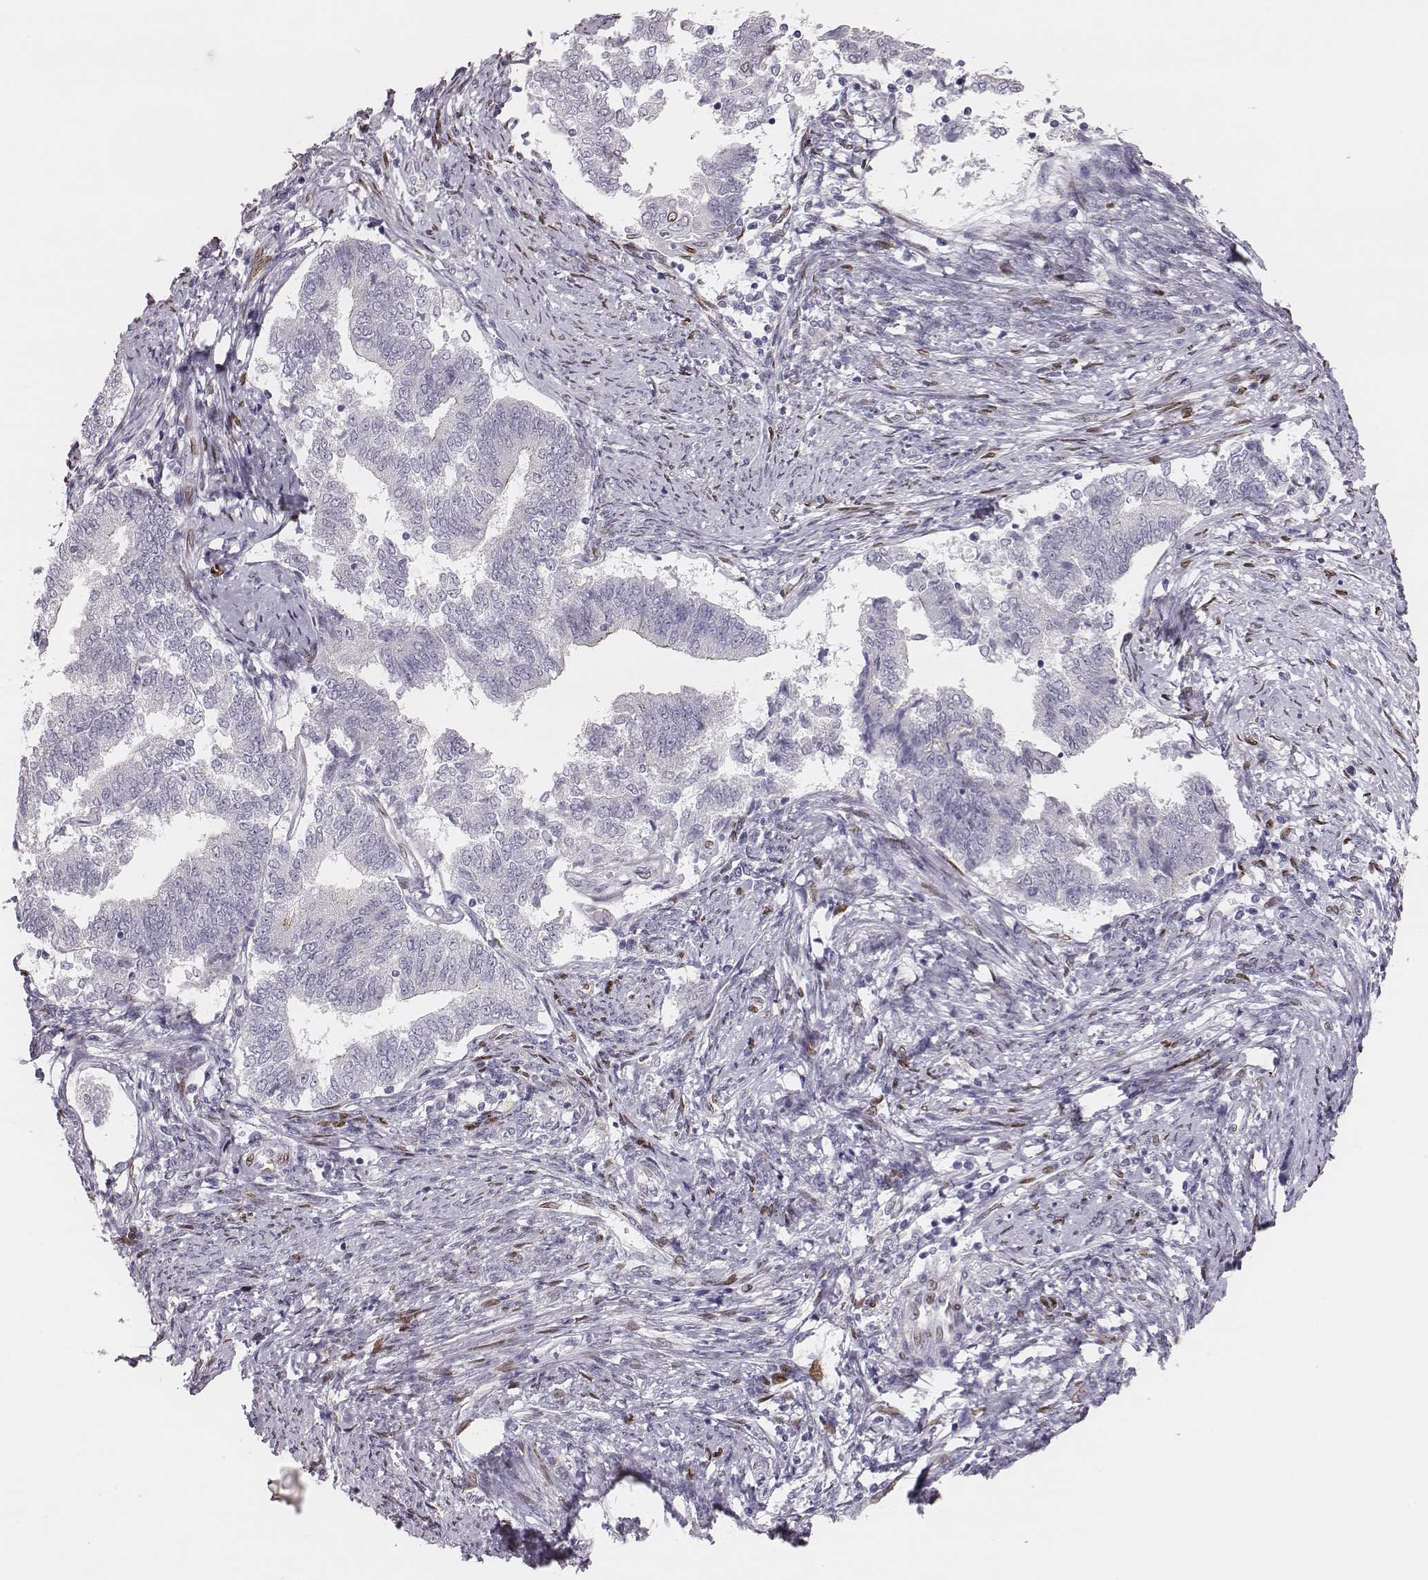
{"staining": {"intensity": "negative", "quantity": "none", "location": "none"}, "tissue": "endometrial cancer", "cell_type": "Tumor cells", "image_type": "cancer", "snomed": [{"axis": "morphology", "description": "Adenocarcinoma, NOS"}, {"axis": "topography", "description": "Endometrium"}], "caption": "A high-resolution image shows immunohistochemistry (IHC) staining of endometrial adenocarcinoma, which demonstrates no significant staining in tumor cells. (Brightfield microscopy of DAB (3,3'-diaminobenzidine) IHC at high magnification).", "gene": "ADGRF4", "patient": {"sex": "female", "age": 65}}